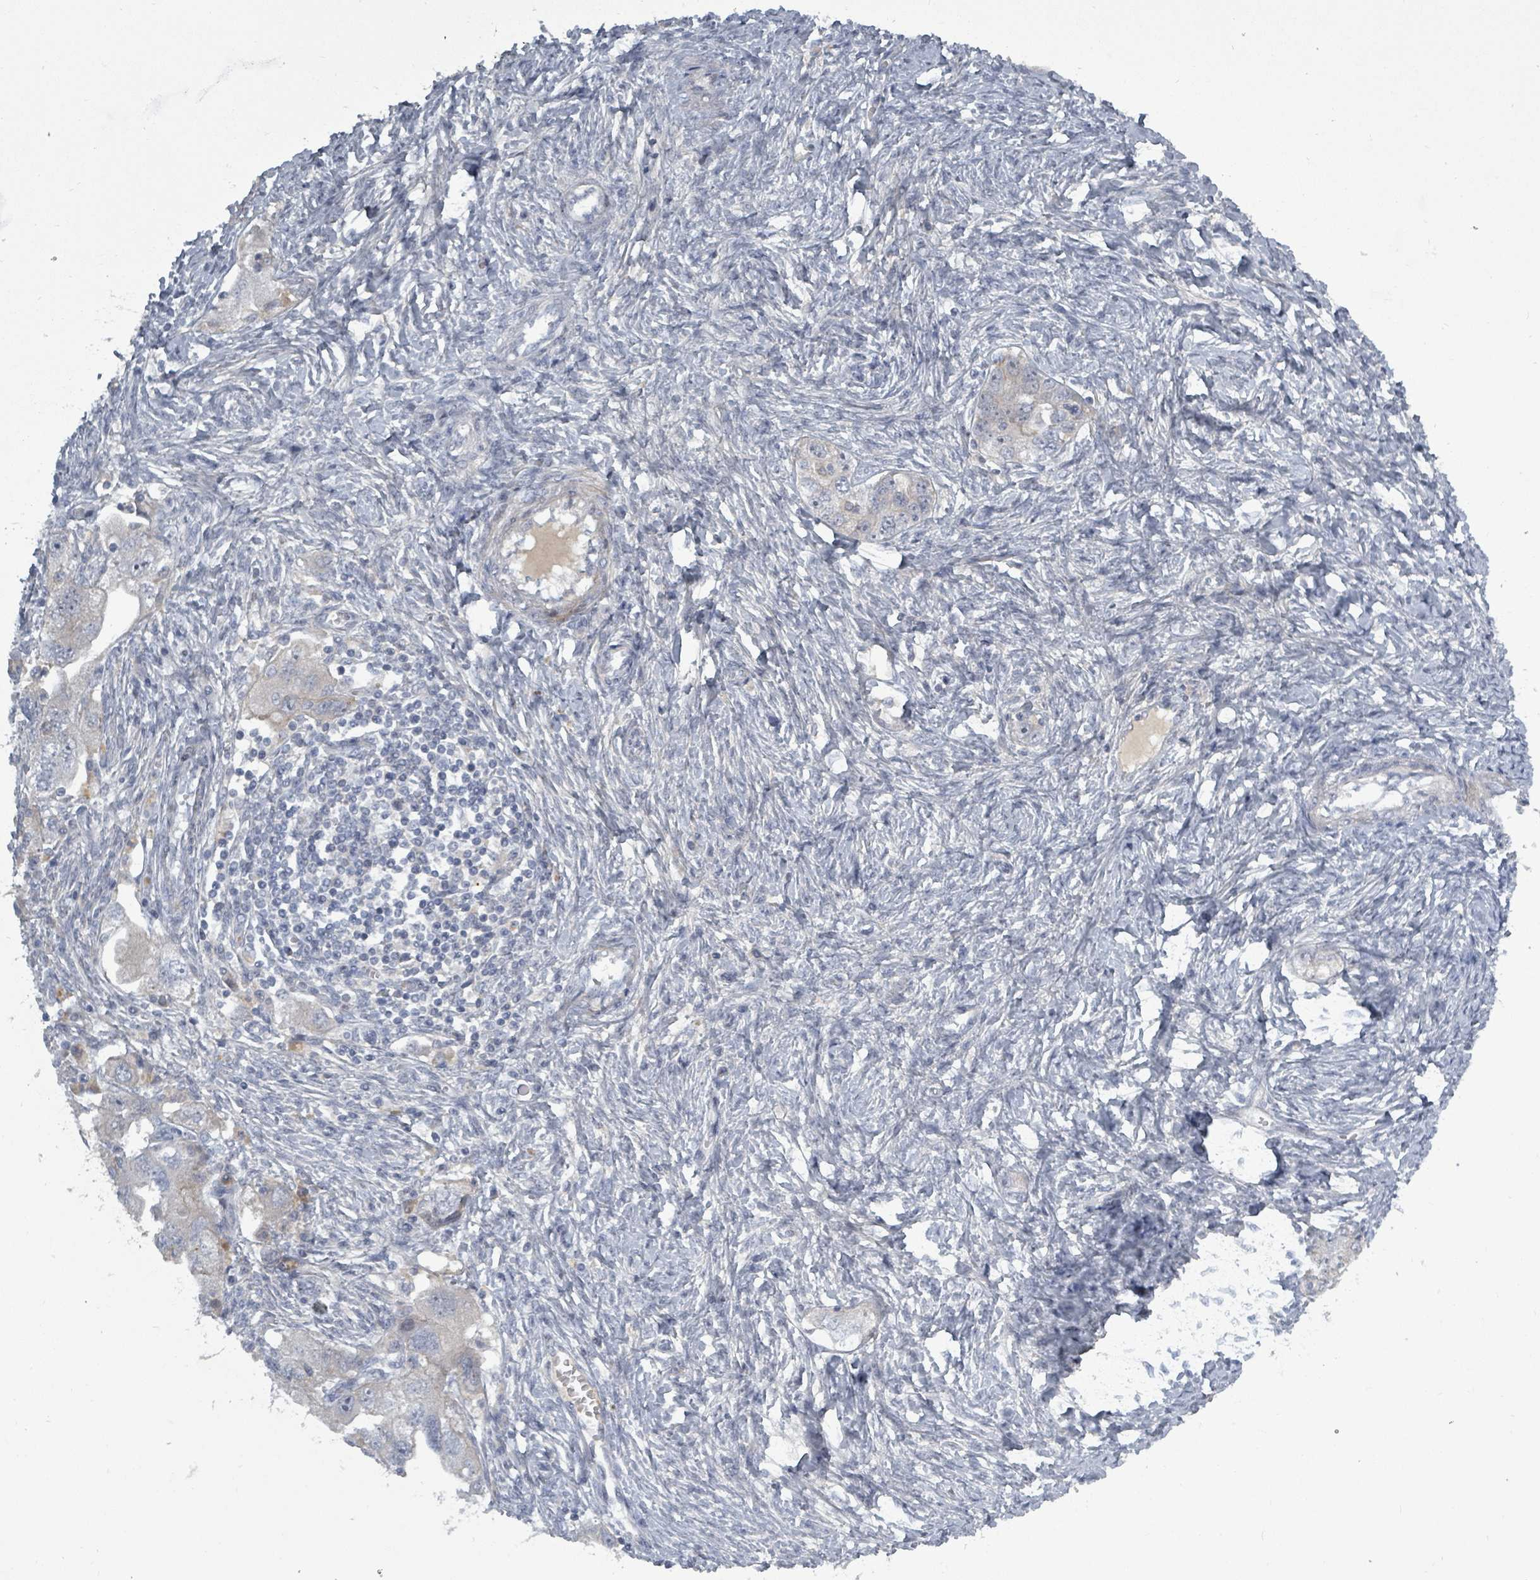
{"staining": {"intensity": "negative", "quantity": "none", "location": "none"}, "tissue": "ovarian cancer", "cell_type": "Tumor cells", "image_type": "cancer", "snomed": [{"axis": "morphology", "description": "Carcinoma, NOS"}, {"axis": "morphology", "description": "Cystadenocarcinoma, serous, NOS"}, {"axis": "topography", "description": "Ovary"}], "caption": "Tumor cells show no significant protein staining in ovarian carcinoma.", "gene": "LEFTY2", "patient": {"sex": "female", "age": 69}}